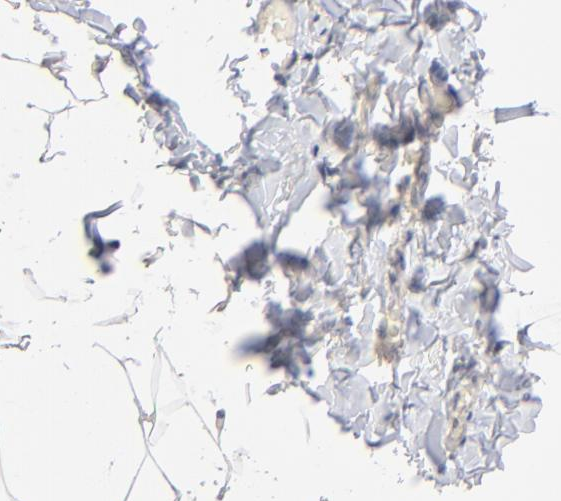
{"staining": {"intensity": "negative", "quantity": "none", "location": "none"}, "tissue": "adipose tissue", "cell_type": "Adipocytes", "image_type": "normal", "snomed": [{"axis": "morphology", "description": "Normal tissue, NOS"}, {"axis": "topography", "description": "Soft tissue"}], "caption": "Immunohistochemical staining of unremarkable adipose tissue displays no significant positivity in adipocytes. The staining is performed using DAB brown chromogen with nuclei counter-stained in using hematoxylin.", "gene": "IVNS1ABP", "patient": {"sex": "male", "age": 26}}